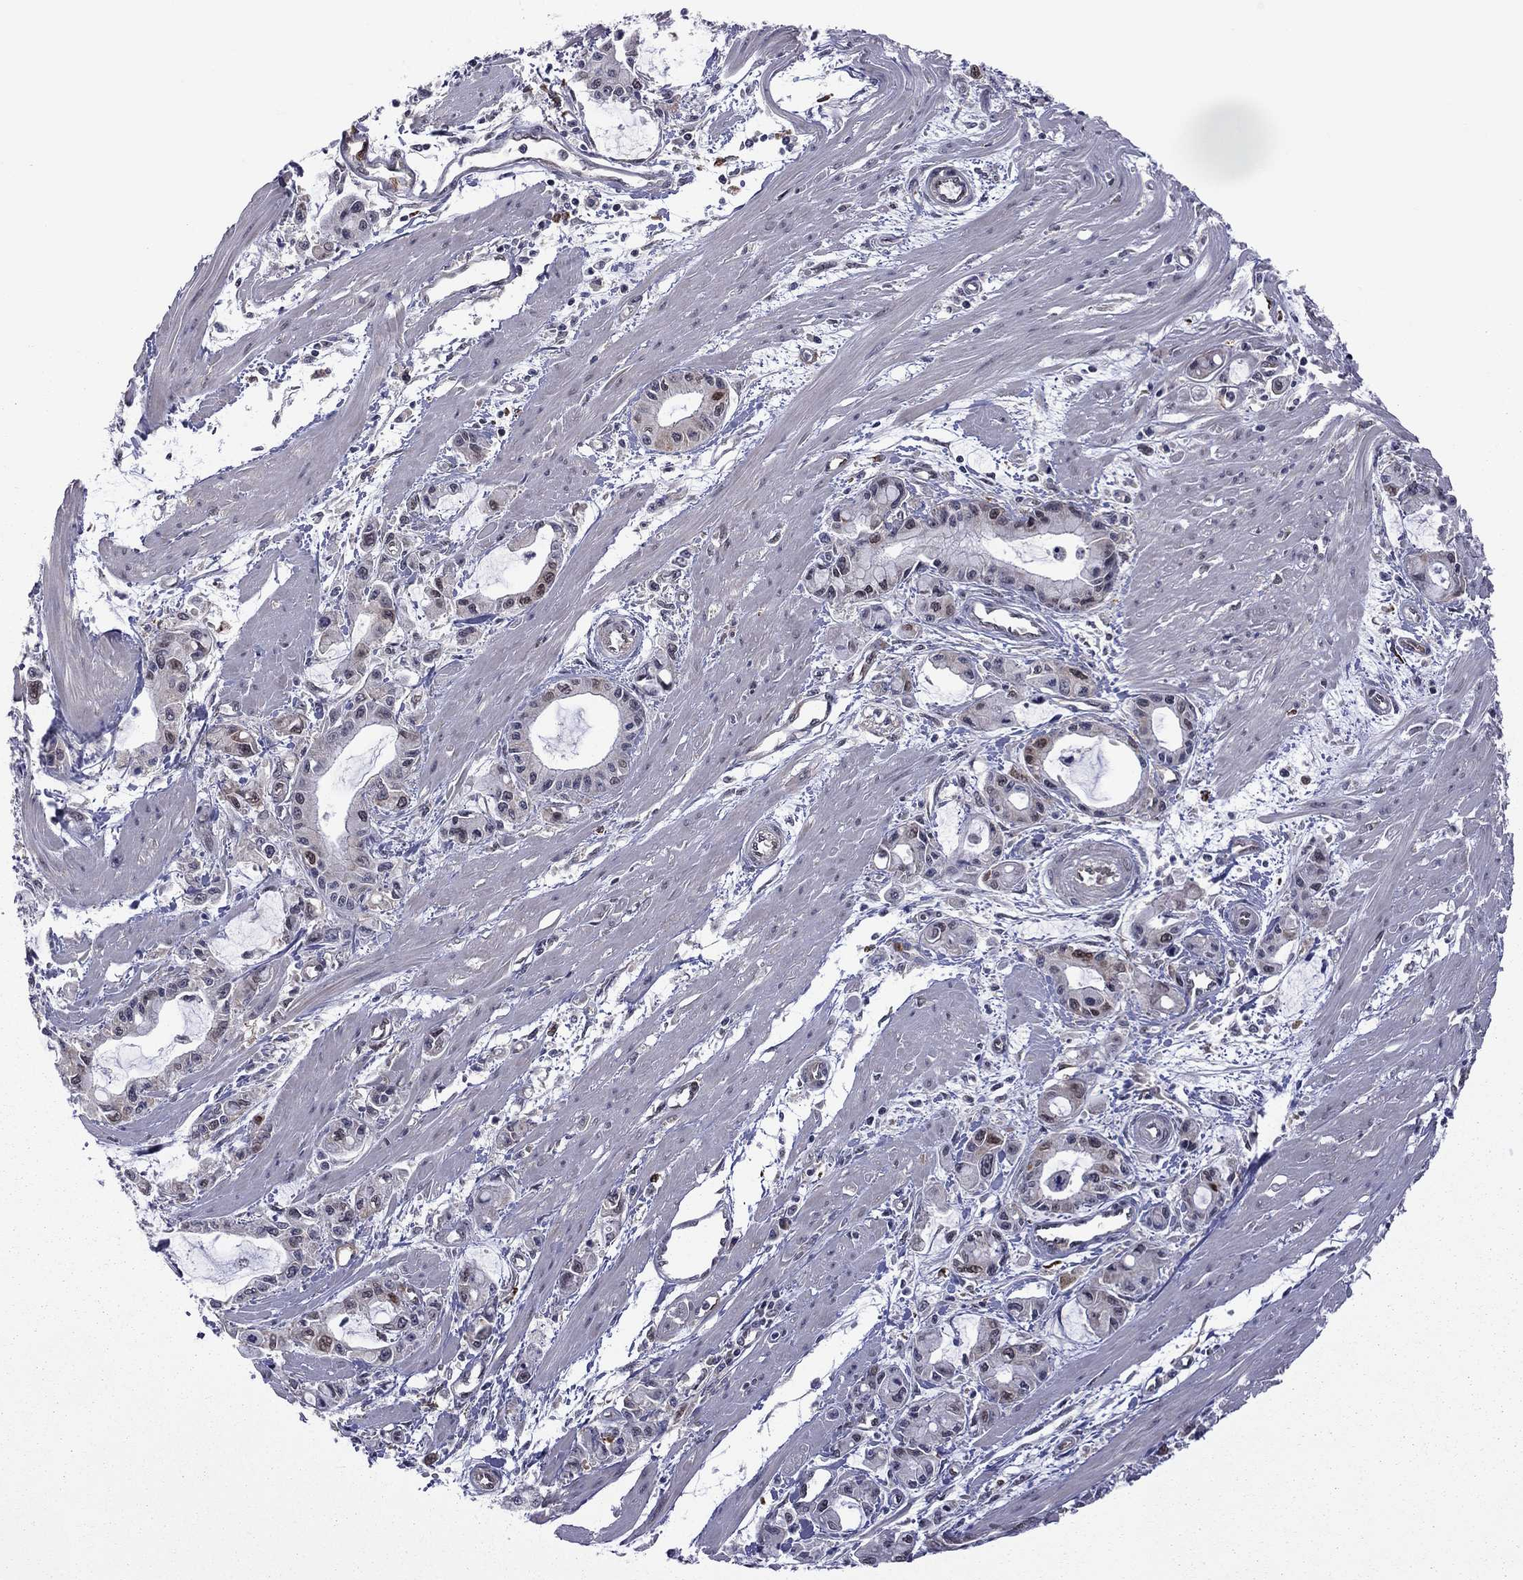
{"staining": {"intensity": "moderate", "quantity": "<25%", "location": "nuclear"}, "tissue": "pancreatic cancer", "cell_type": "Tumor cells", "image_type": "cancer", "snomed": [{"axis": "morphology", "description": "Adenocarcinoma, NOS"}, {"axis": "topography", "description": "Pancreas"}], "caption": "Pancreatic cancer stained with immunohistochemistry (IHC) reveals moderate nuclear staining in approximately <25% of tumor cells.", "gene": "GPAA1", "patient": {"sex": "male", "age": 48}}